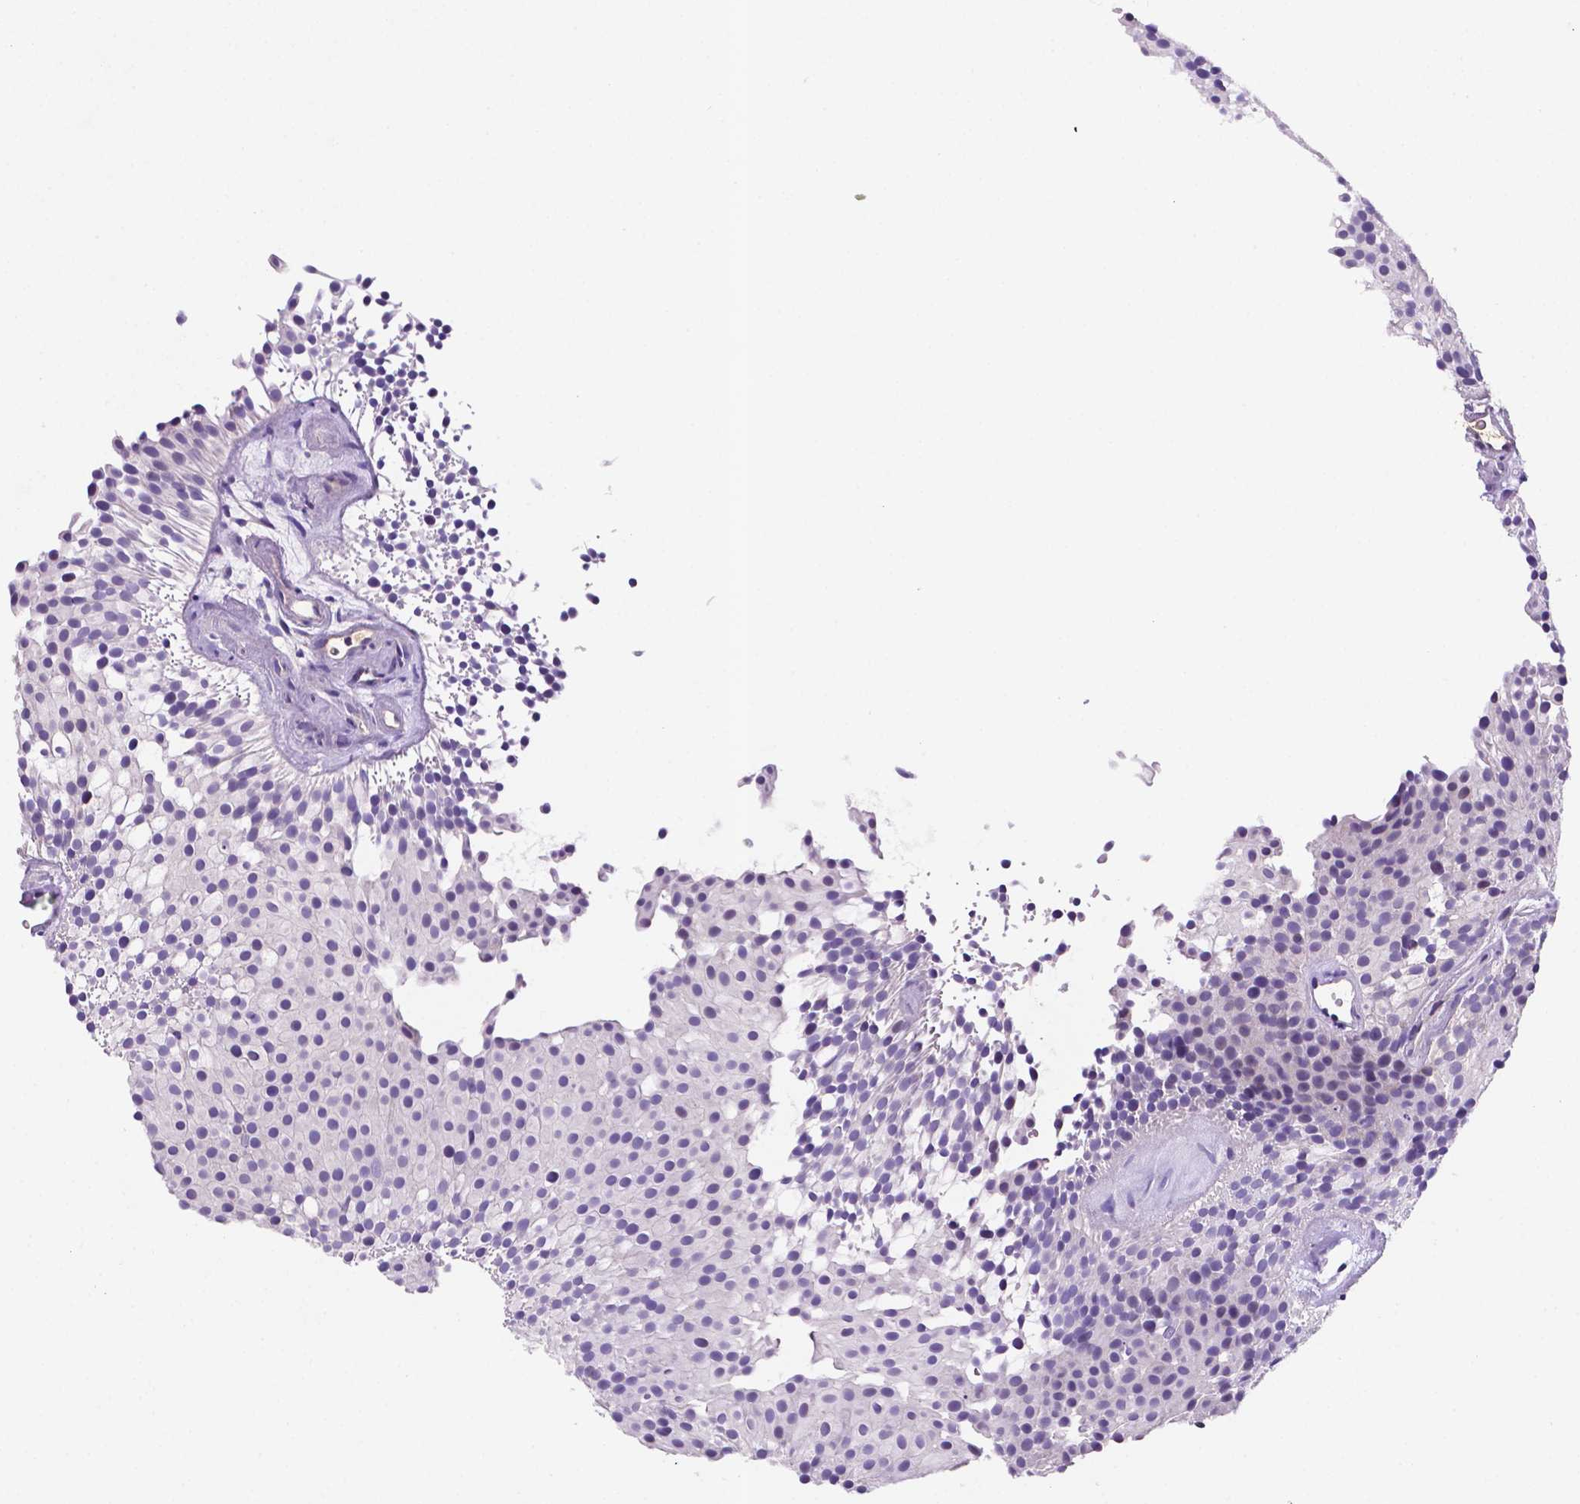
{"staining": {"intensity": "weak", "quantity": "<25%", "location": "cytoplasmic/membranous"}, "tissue": "urothelial cancer", "cell_type": "Tumor cells", "image_type": "cancer", "snomed": [{"axis": "morphology", "description": "Urothelial carcinoma, Low grade"}, {"axis": "topography", "description": "Urinary bladder"}], "caption": "Urothelial cancer was stained to show a protein in brown. There is no significant staining in tumor cells. The staining is performed using DAB (3,3'-diaminobenzidine) brown chromogen with nuclei counter-stained in using hematoxylin.", "gene": "TM4SF20", "patient": {"sex": "female", "age": 87}}